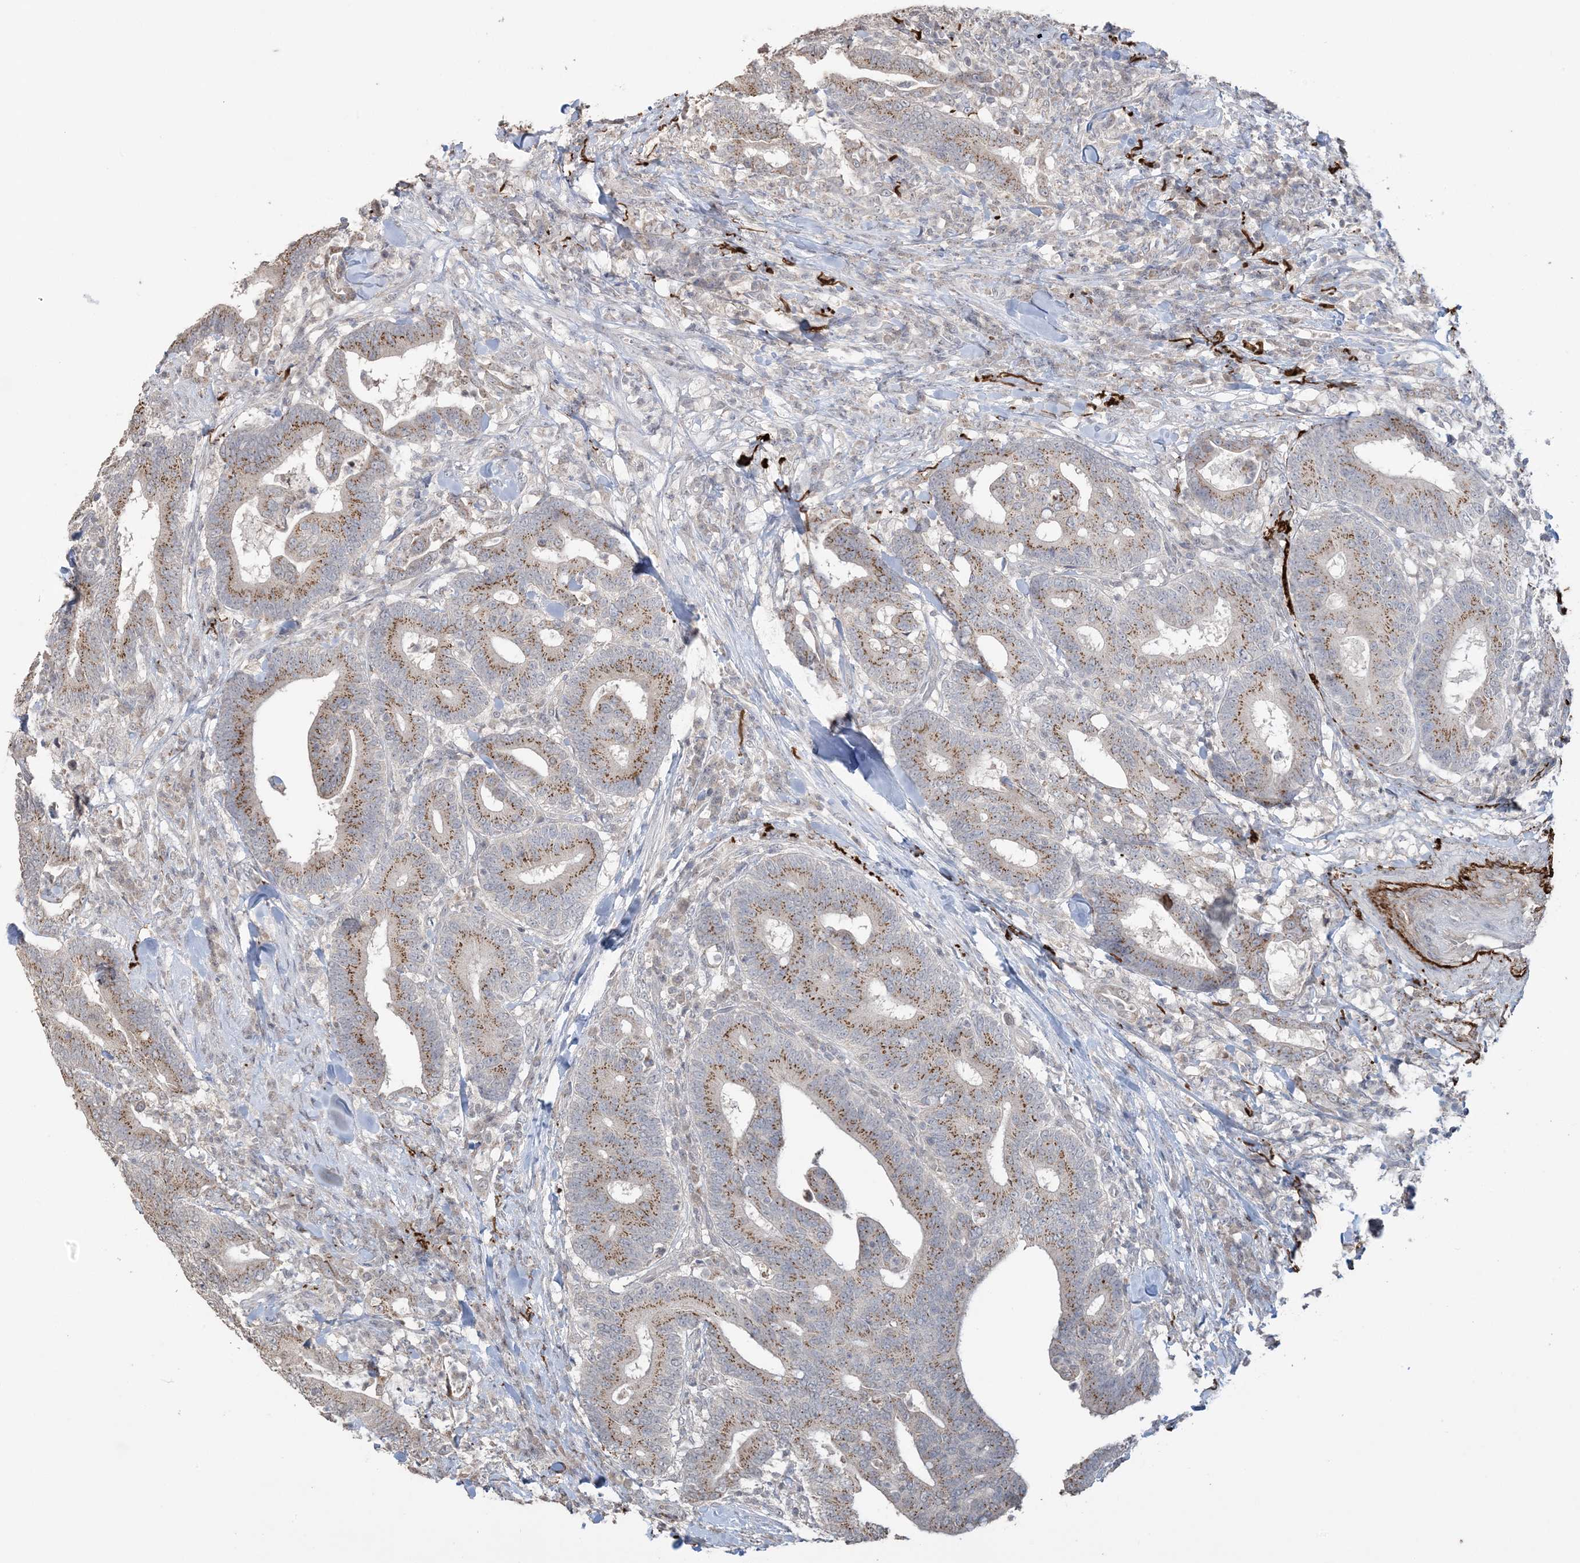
{"staining": {"intensity": "moderate", "quantity": ">75%", "location": "cytoplasmic/membranous"}, "tissue": "colorectal cancer", "cell_type": "Tumor cells", "image_type": "cancer", "snomed": [{"axis": "morphology", "description": "Adenocarcinoma, NOS"}, {"axis": "topography", "description": "Colon"}], "caption": "High-magnification brightfield microscopy of colorectal cancer stained with DAB (3,3'-diaminobenzidine) (brown) and counterstained with hematoxylin (blue). tumor cells exhibit moderate cytoplasmic/membranous positivity is seen in about>75% of cells.", "gene": "XRN1", "patient": {"sex": "female", "age": 66}}